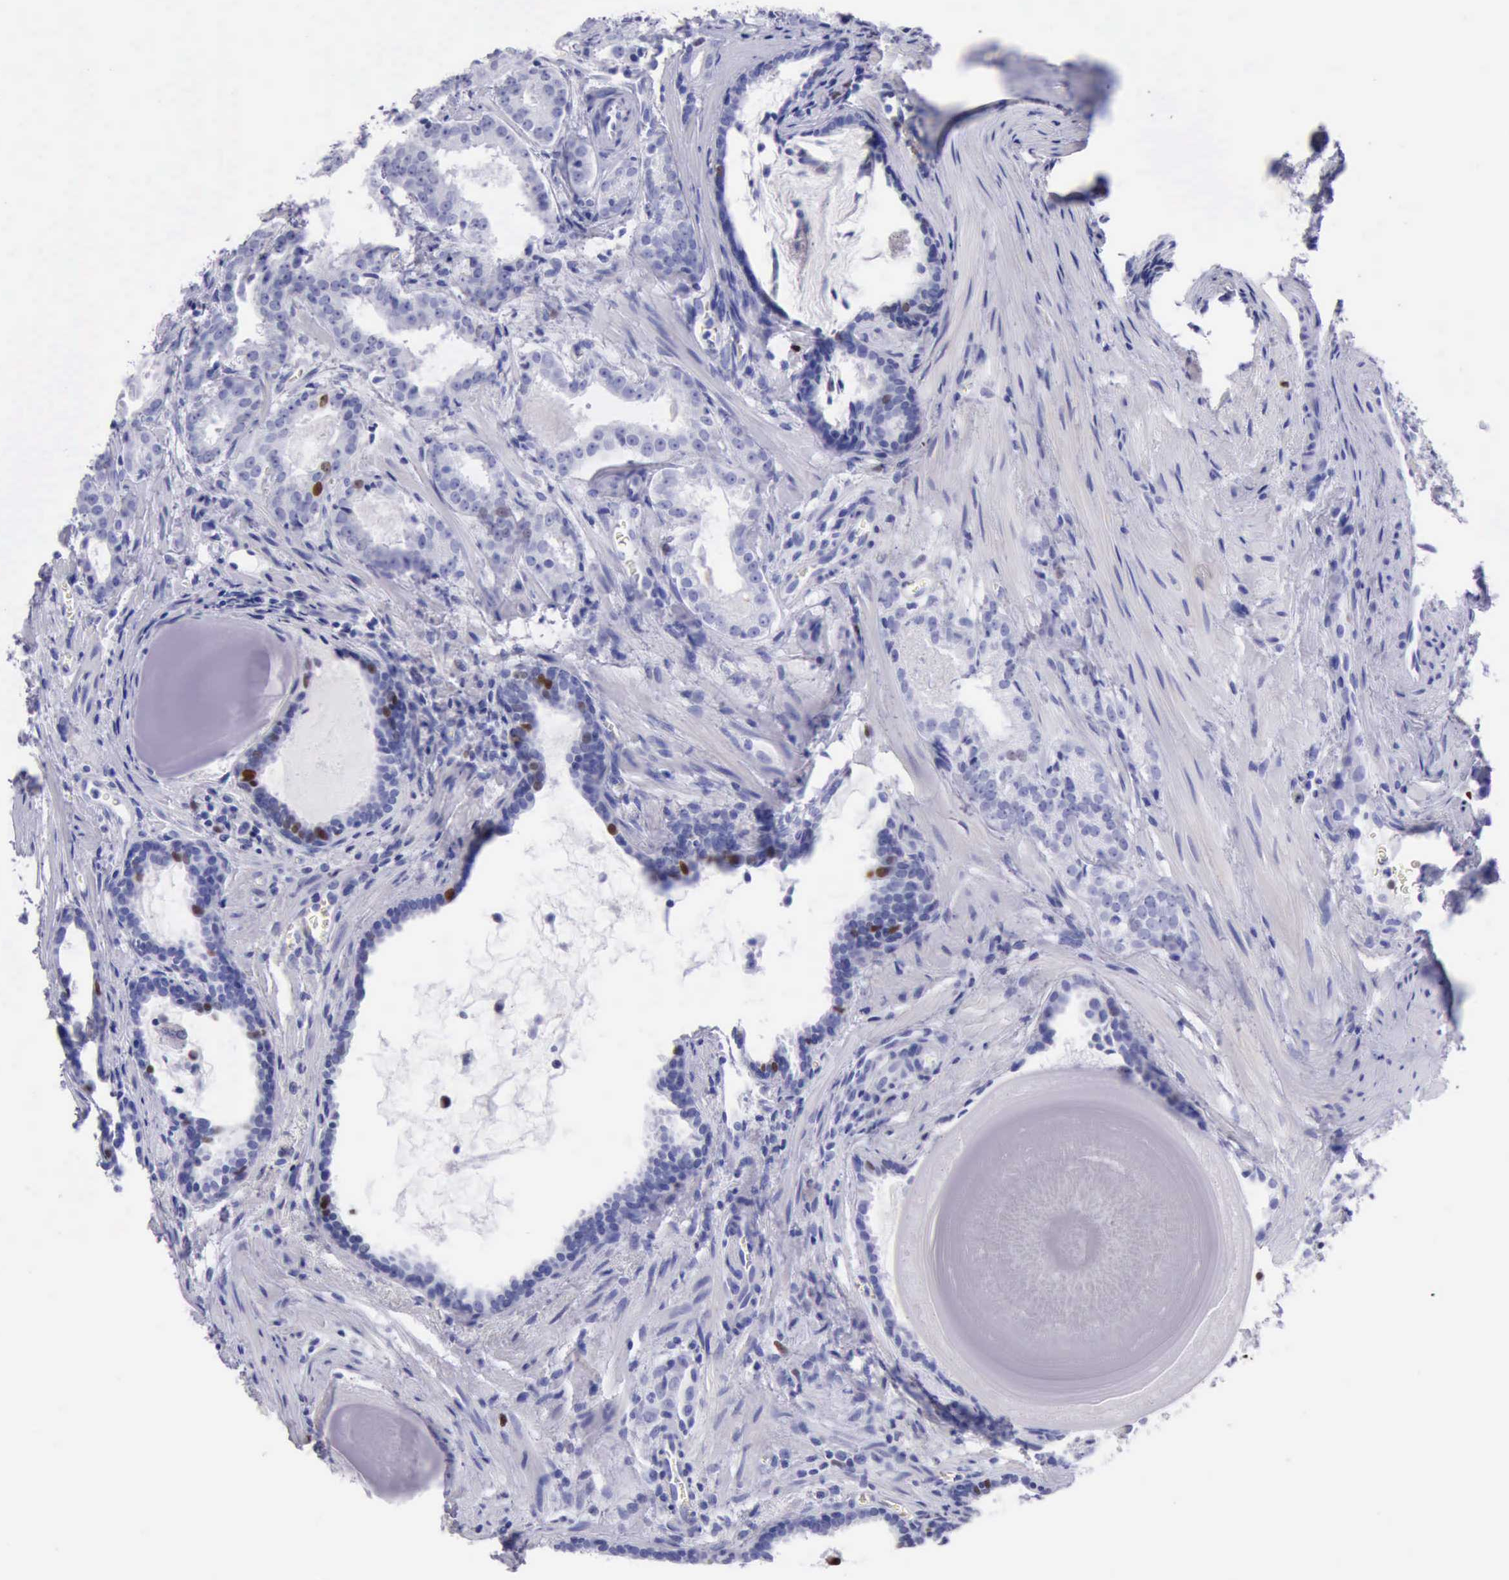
{"staining": {"intensity": "moderate", "quantity": "<25%", "location": "nuclear"}, "tissue": "prostate cancer", "cell_type": "Tumor cells", "image_type": "cancer", "snomed": [{"axis": "morphology", "description": "Adenocarcinoma, Medium grade"}, {"axis": "topography", "description": "Prostate"}], "caption": "High-power microscopy captured an immunohistochemistry (IHC) photomicrograph of prostate cancer (medium-grade adenocarcinoma), revealing moderate nuclear positivity in approximately <25% of tumor cells. The protein of interest is stained brown, and the nuclei are stained in blue (DAB (3,3'-diaminobenzidine) IHC with brightfield microscopy, high magnification).", "gene": "MCM2", "patient": {"sex": "male", "age": 64}}